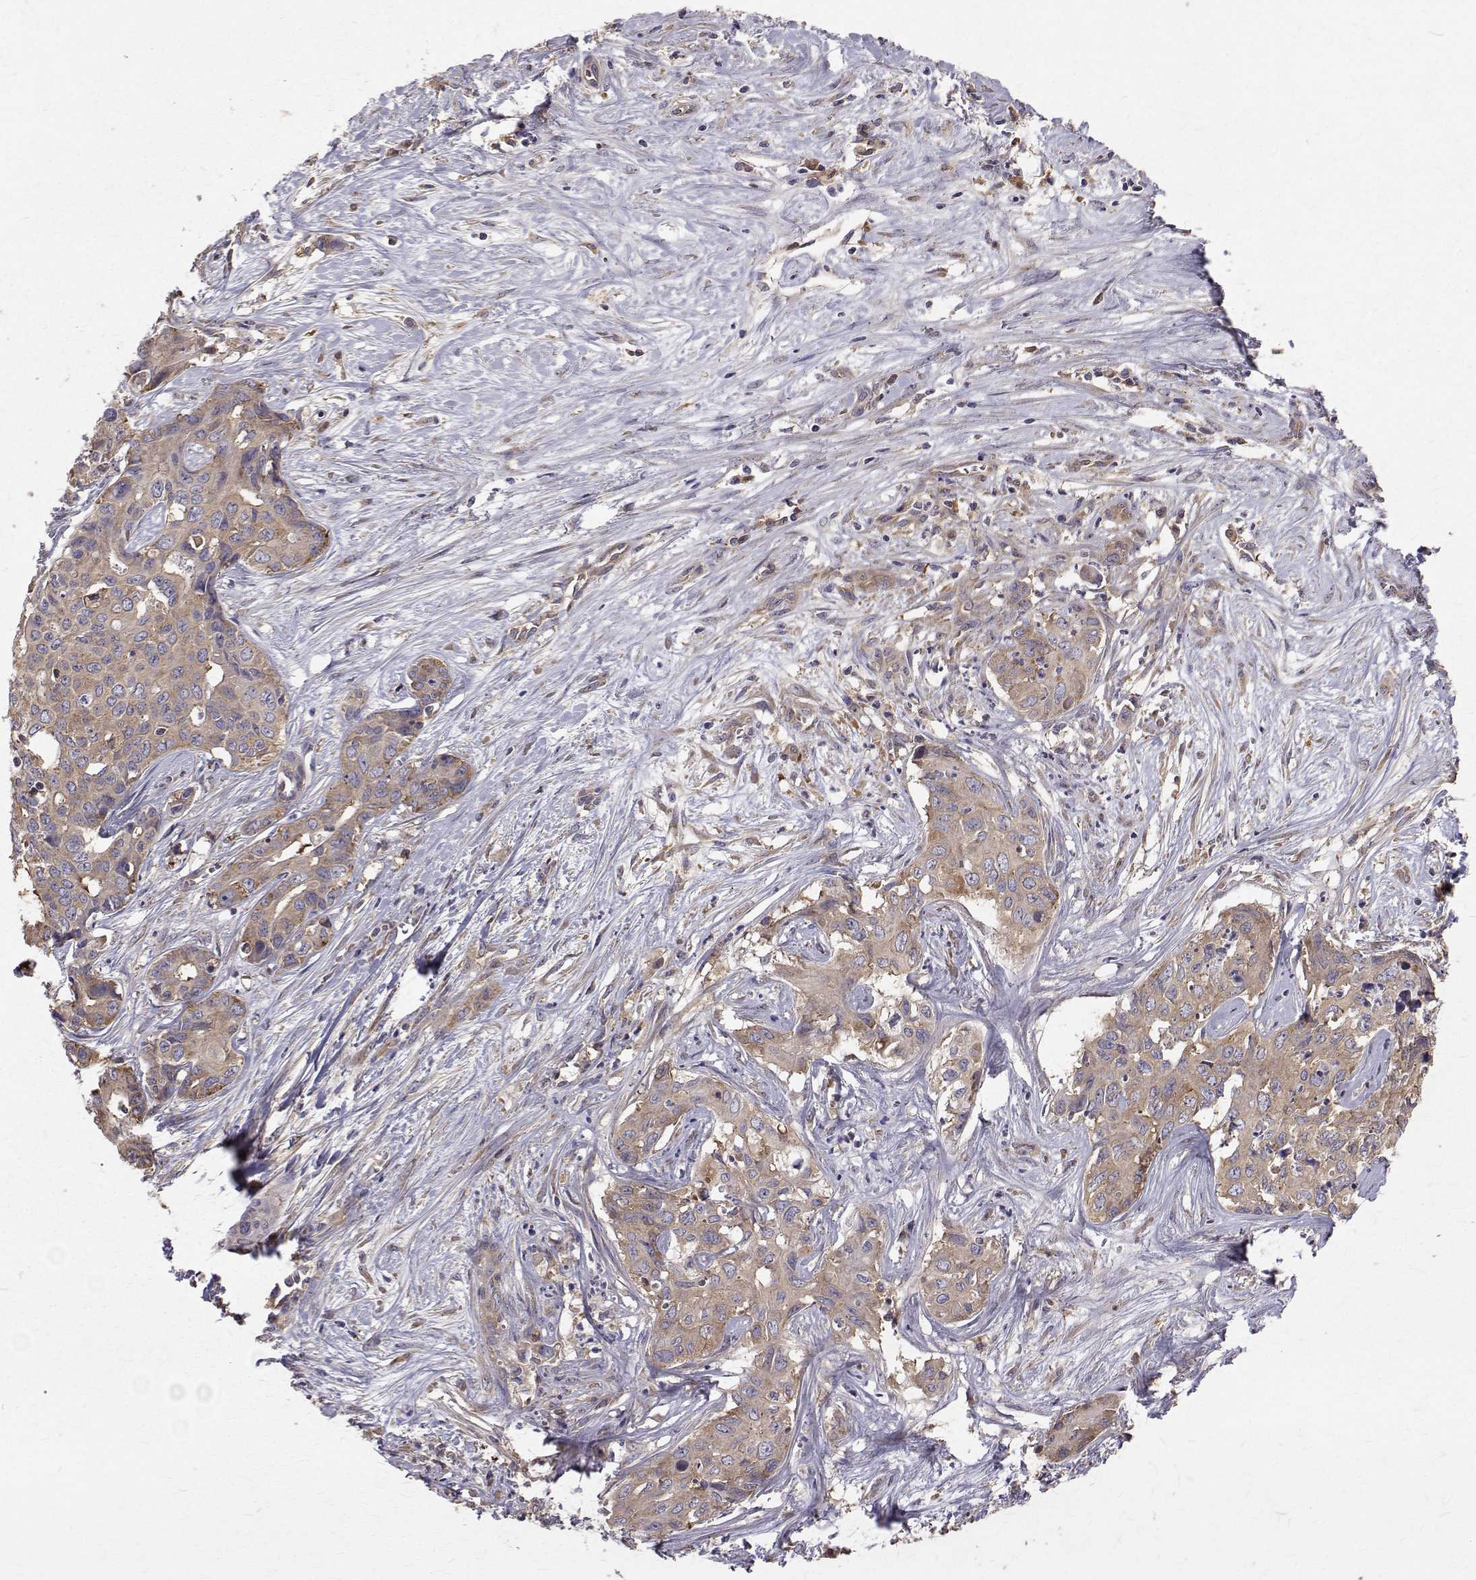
{"staining": {"intensity": "weak", "quantity": ">75%", "location": "cytoplasmic/membranous"}, "tissue": "liver cancer", "cell_type": "Tumor cells", "image_type": "cancer", "snomed": [{"axis": "morphology", "description": "Cholangiocarcinoma"}, {"axis": "topography", "description": "Liver"}], "caption": "Liver cholangiocarcinoma was stained to show a protein in brown. There is low levels of weak cytoplasmic/membranous expression in about >75% of tumor cells. The staining was performed using DAB (3,3'-diaminobenzidine), with brown indicating positive protein expression. Nuclei are stained blue with hematoxylin.", "gene": "FARSB", "patient": {"sex": "female", "age": 65}}